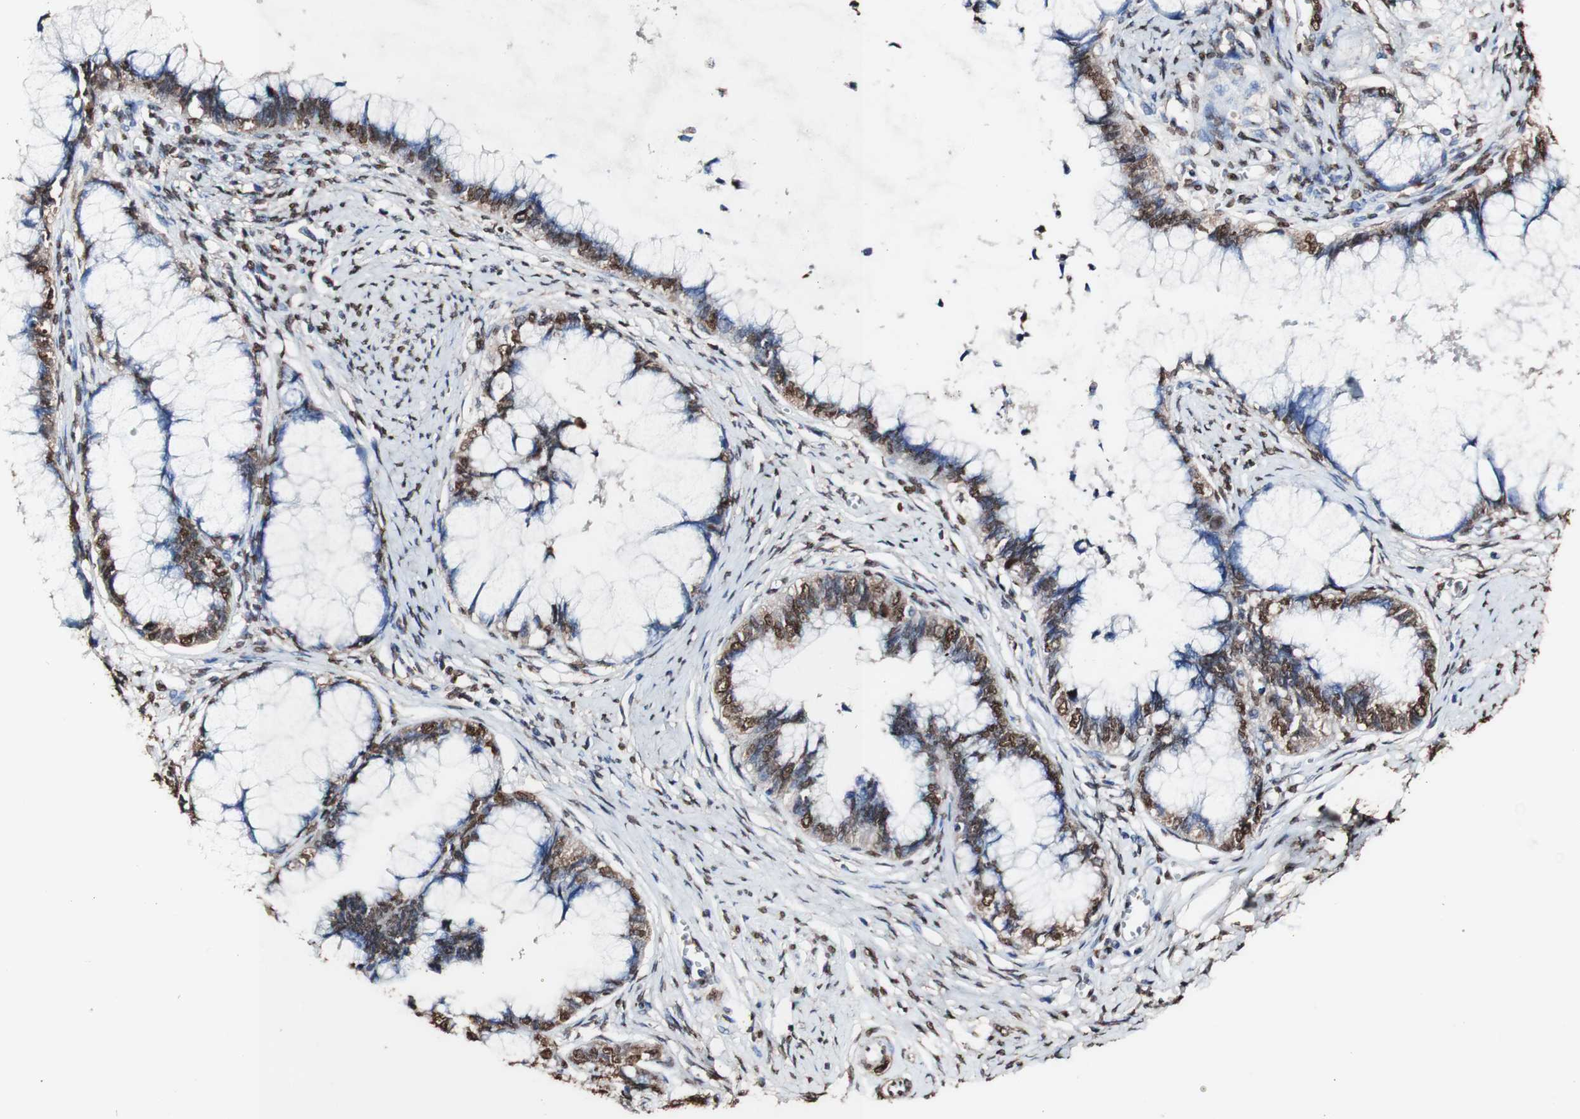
{"staining": {"intensity": "strong", "quantity": "25%-75%", "location": "cytoplasmic/membranous,nuclear"}, "tissue": "cervical cancer", "cell_type": "Tumor cells", "image_type": "cancer", "snomed": [{"axis": "morphology", "description": "Adenocarcinoma, NOS"}, {"axis": "topography", "description": "Cervix"}], "caption": "The immunohistochemical stain labels strong cytoplasmic/membranous and nuclear staining in tumor cells of cervical cancer tissue.", "gene": "PIDD1", "patient": {"sex": "female", "age": 44}}